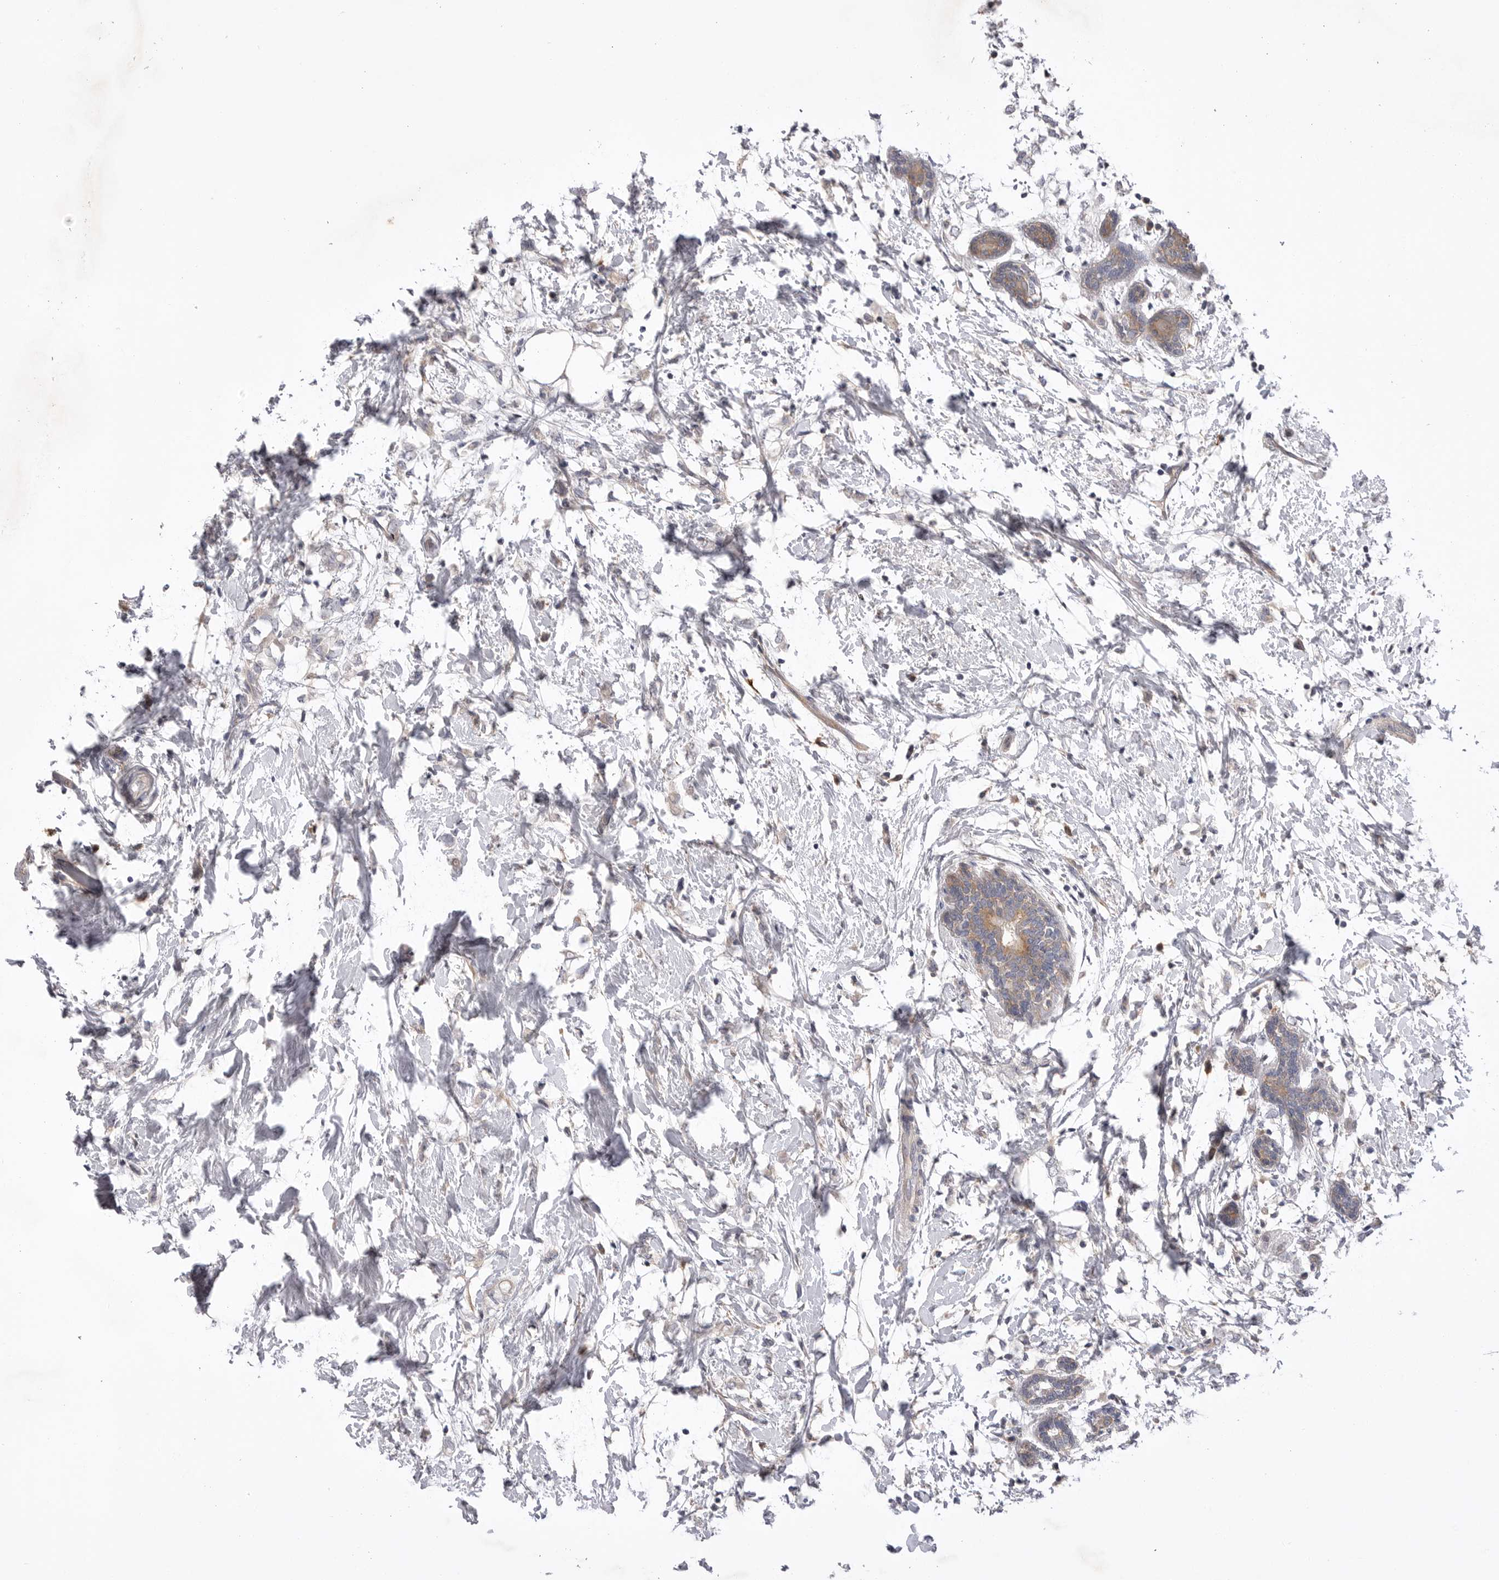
{"staining": {"intensity": "weak", "quantity": "<25%", "location": "cytoplasmic/membranous"}, "tissue": "breast cancer", "cell_type": "Tumor cells", "image_type": "cancer", "snomed": [{"axis": "morphology", "description": "Normal tissue, NOS"}, {"axis": "morphology", "description": "Lobular carcinoma"}, {"axis": "topography", "description": "Breast"}], "caption": "DAB immunohistochemical staining of breast cancer (lobular carcinoma) demonstrates no significant positivity in tumor cells. (DAB (3,3'-diaminobenzidine) immunohistochemistry (IHC) visualized using brightfield microscopy, high magnification).", "gene": "VAC14", "patient": {"sex": "female", "age": 47}}